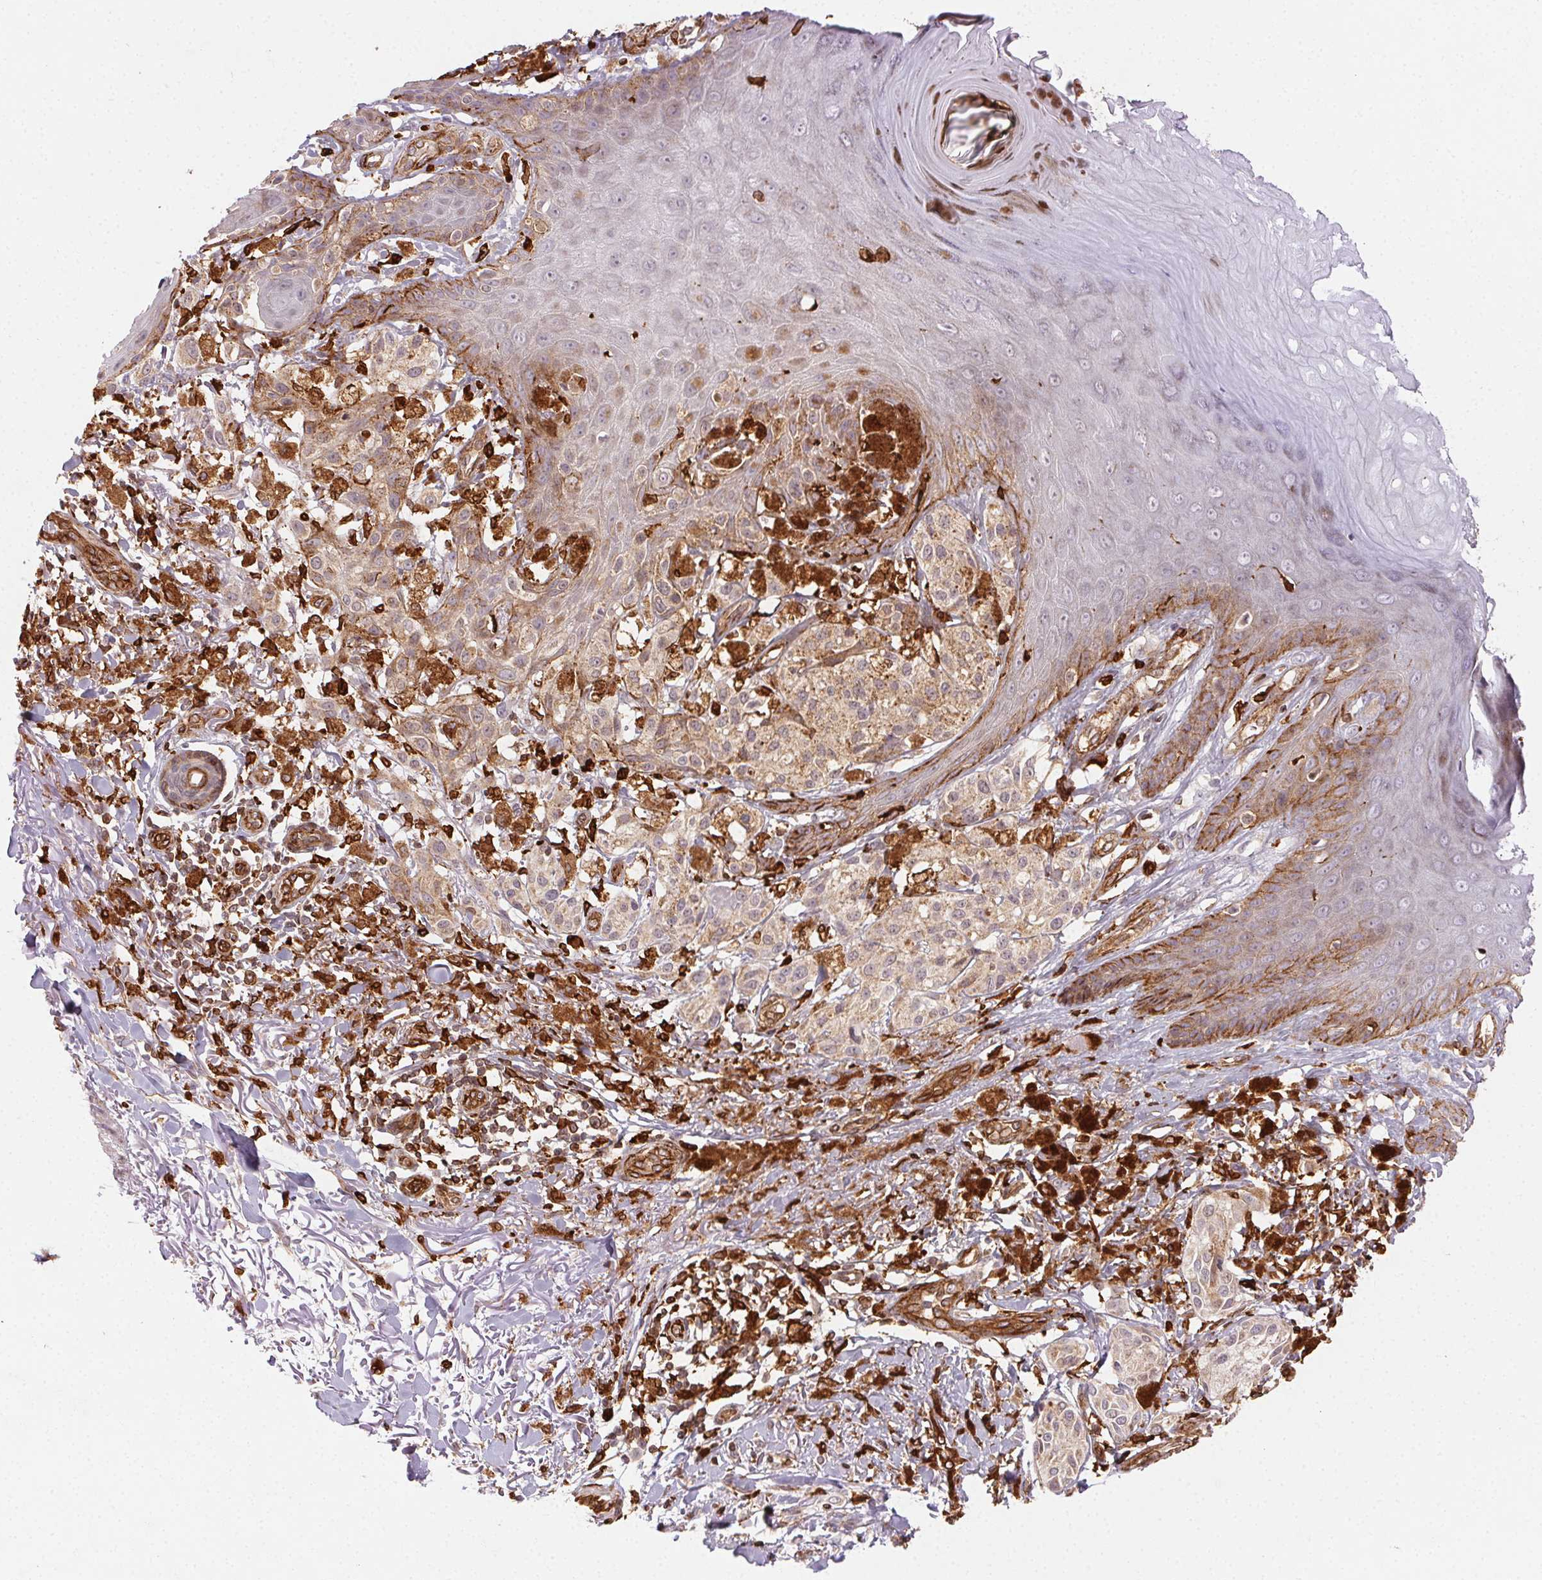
{"staining": {"intensity": "negative", "quantity": "none", "location": "none"}, "tissue": "melanoma", "cell_type": "Tumor cells", "image_type": "cancer", "snomed": [{"axis": "morphology", "description": "Malignant melanoma, NOS"}, {"axis": "topography", "description": "Skin"}], "caption": "Tumor cells are negative for protein expression in human malignant melanoma.", "gene": "RNASET2", "patient": {"sex": "female", "age": 80}}